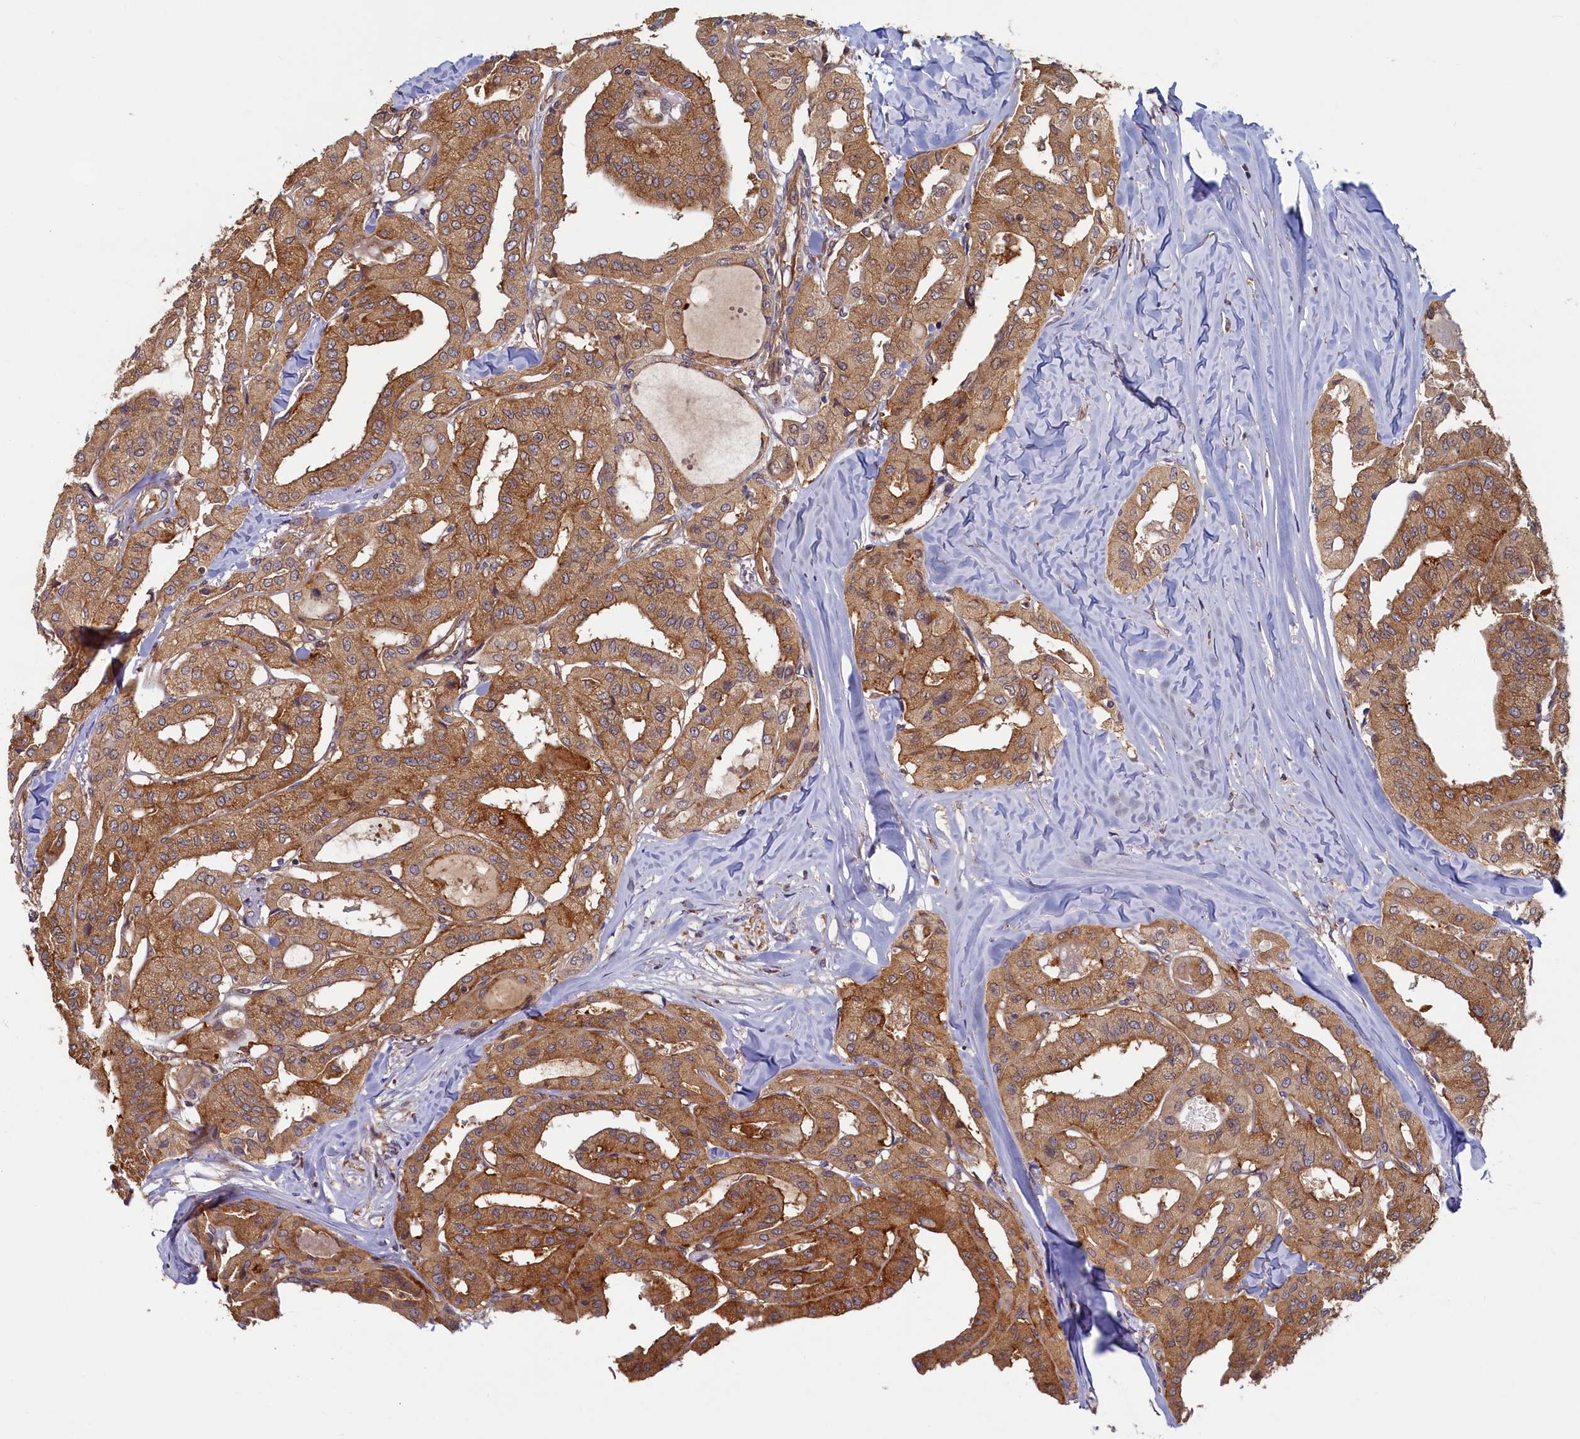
{"staining": {"intensity": "moderate", "quantity": ">75%", "location": "cytoplasmic/membranous"}, "tissue": "thyroid cancer", "cell_type": "Tumor cells", "image_type": "cancer", "snomed": [{"axis": "morphology", "description": "Papillary adenocarcinoma, NOS"}, {"axis": "topography", "description": "Thyroid gland"}], "caption": "DAB immunohistochemical staining of thyroid cancer reveals moderate cytoplasmic/membranous protein expression in about >75% of tumor cells.", "gene": "STX12", "patient": {"sex": "female", "age": 59}}